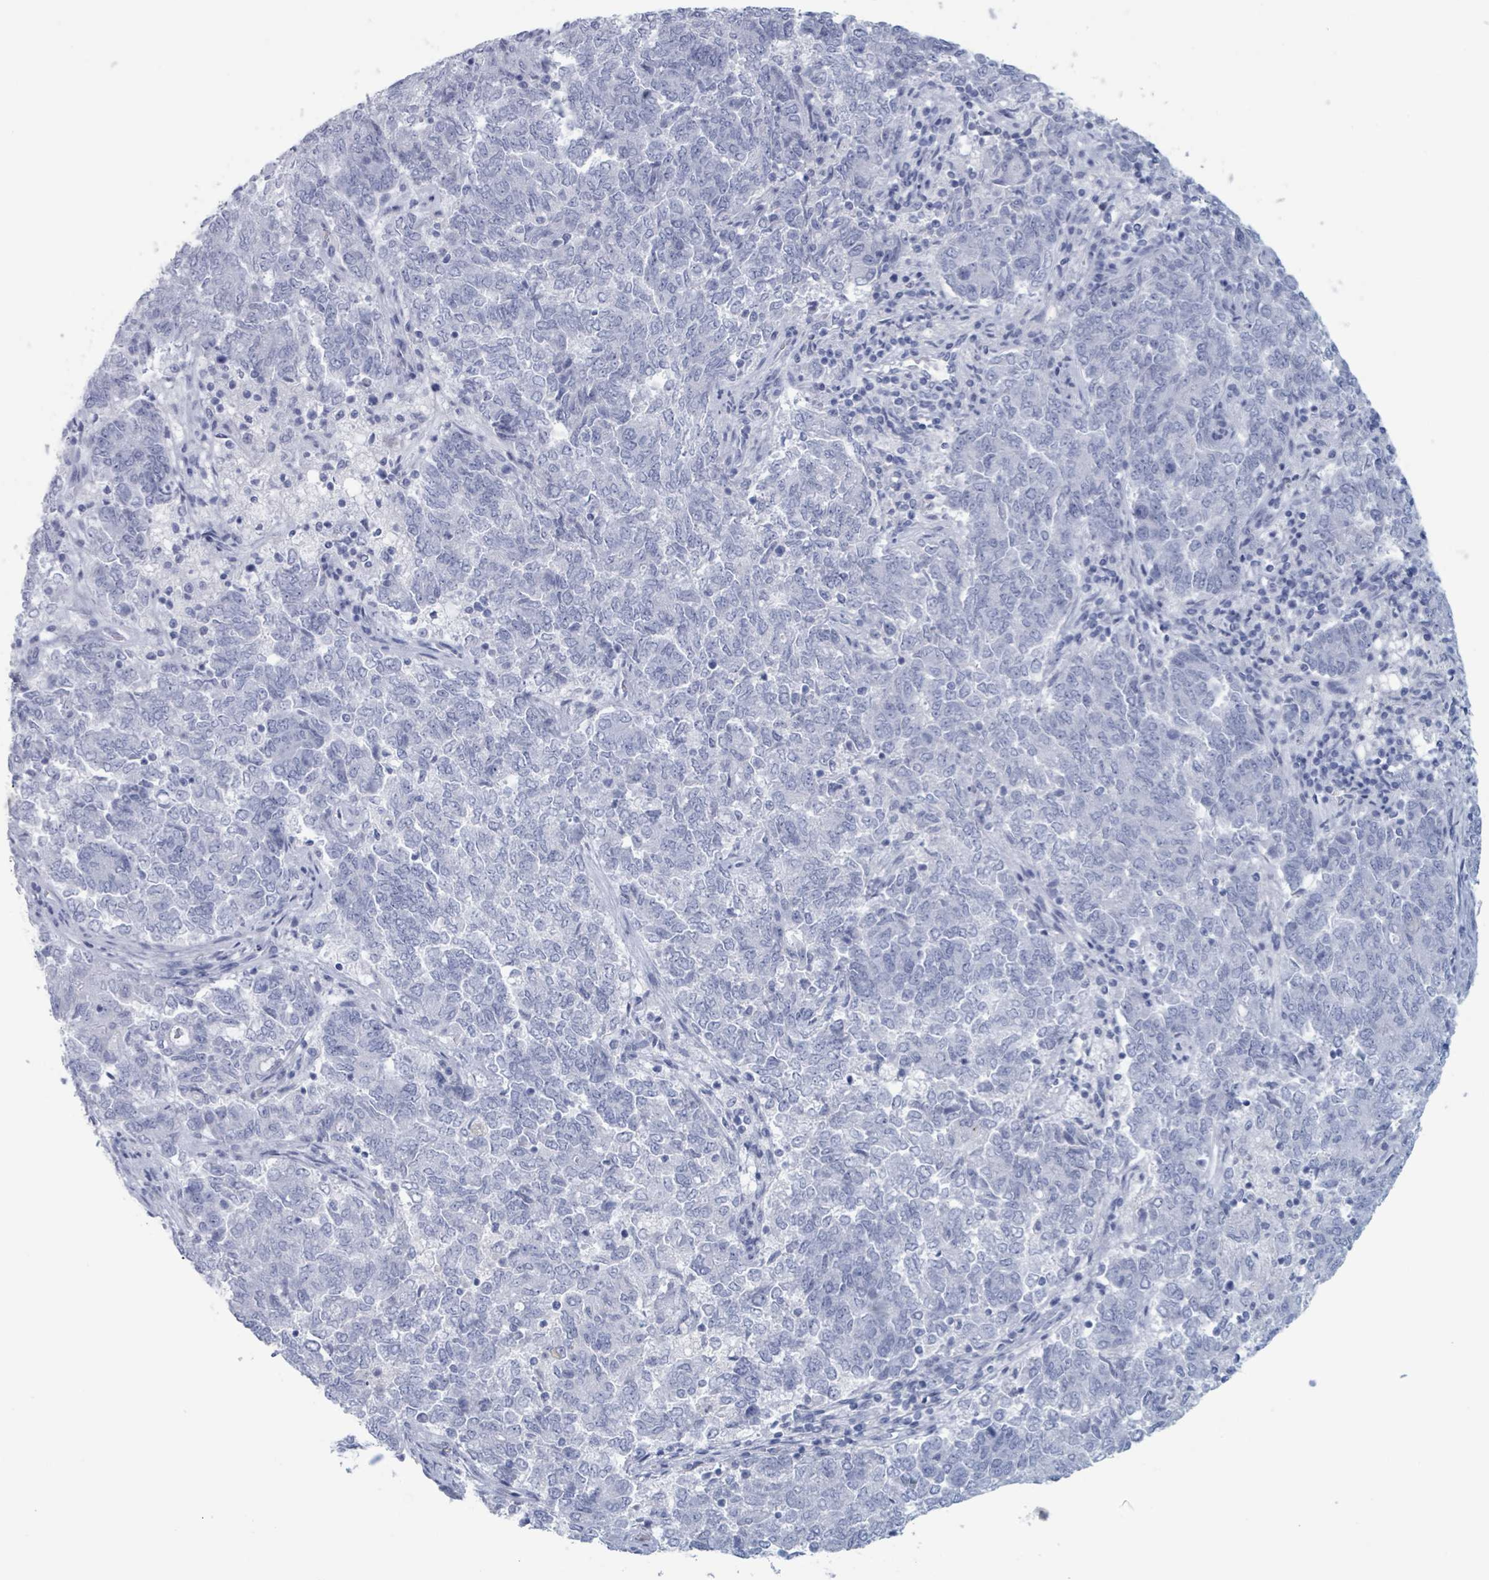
{"staining": {"intensity": "negative", "quantity": "none", "location": "none"}, "tissue": "endometrial cancer", "cell_type": "Tumor cells", "image_type": "cancer", "snomed": [{"axis": "morphology", "description": "Adenocarcinoma, NOS"}, {"axis": "topography", "description": "Endometrium"}], "caption": "Immunohistochemistry image of human endometrial cancer stained for a protein (brown), which exhibits no positivity in tumor cells.", "gene": "KLK4", "patient": {"sex": "female", "age": 80}}